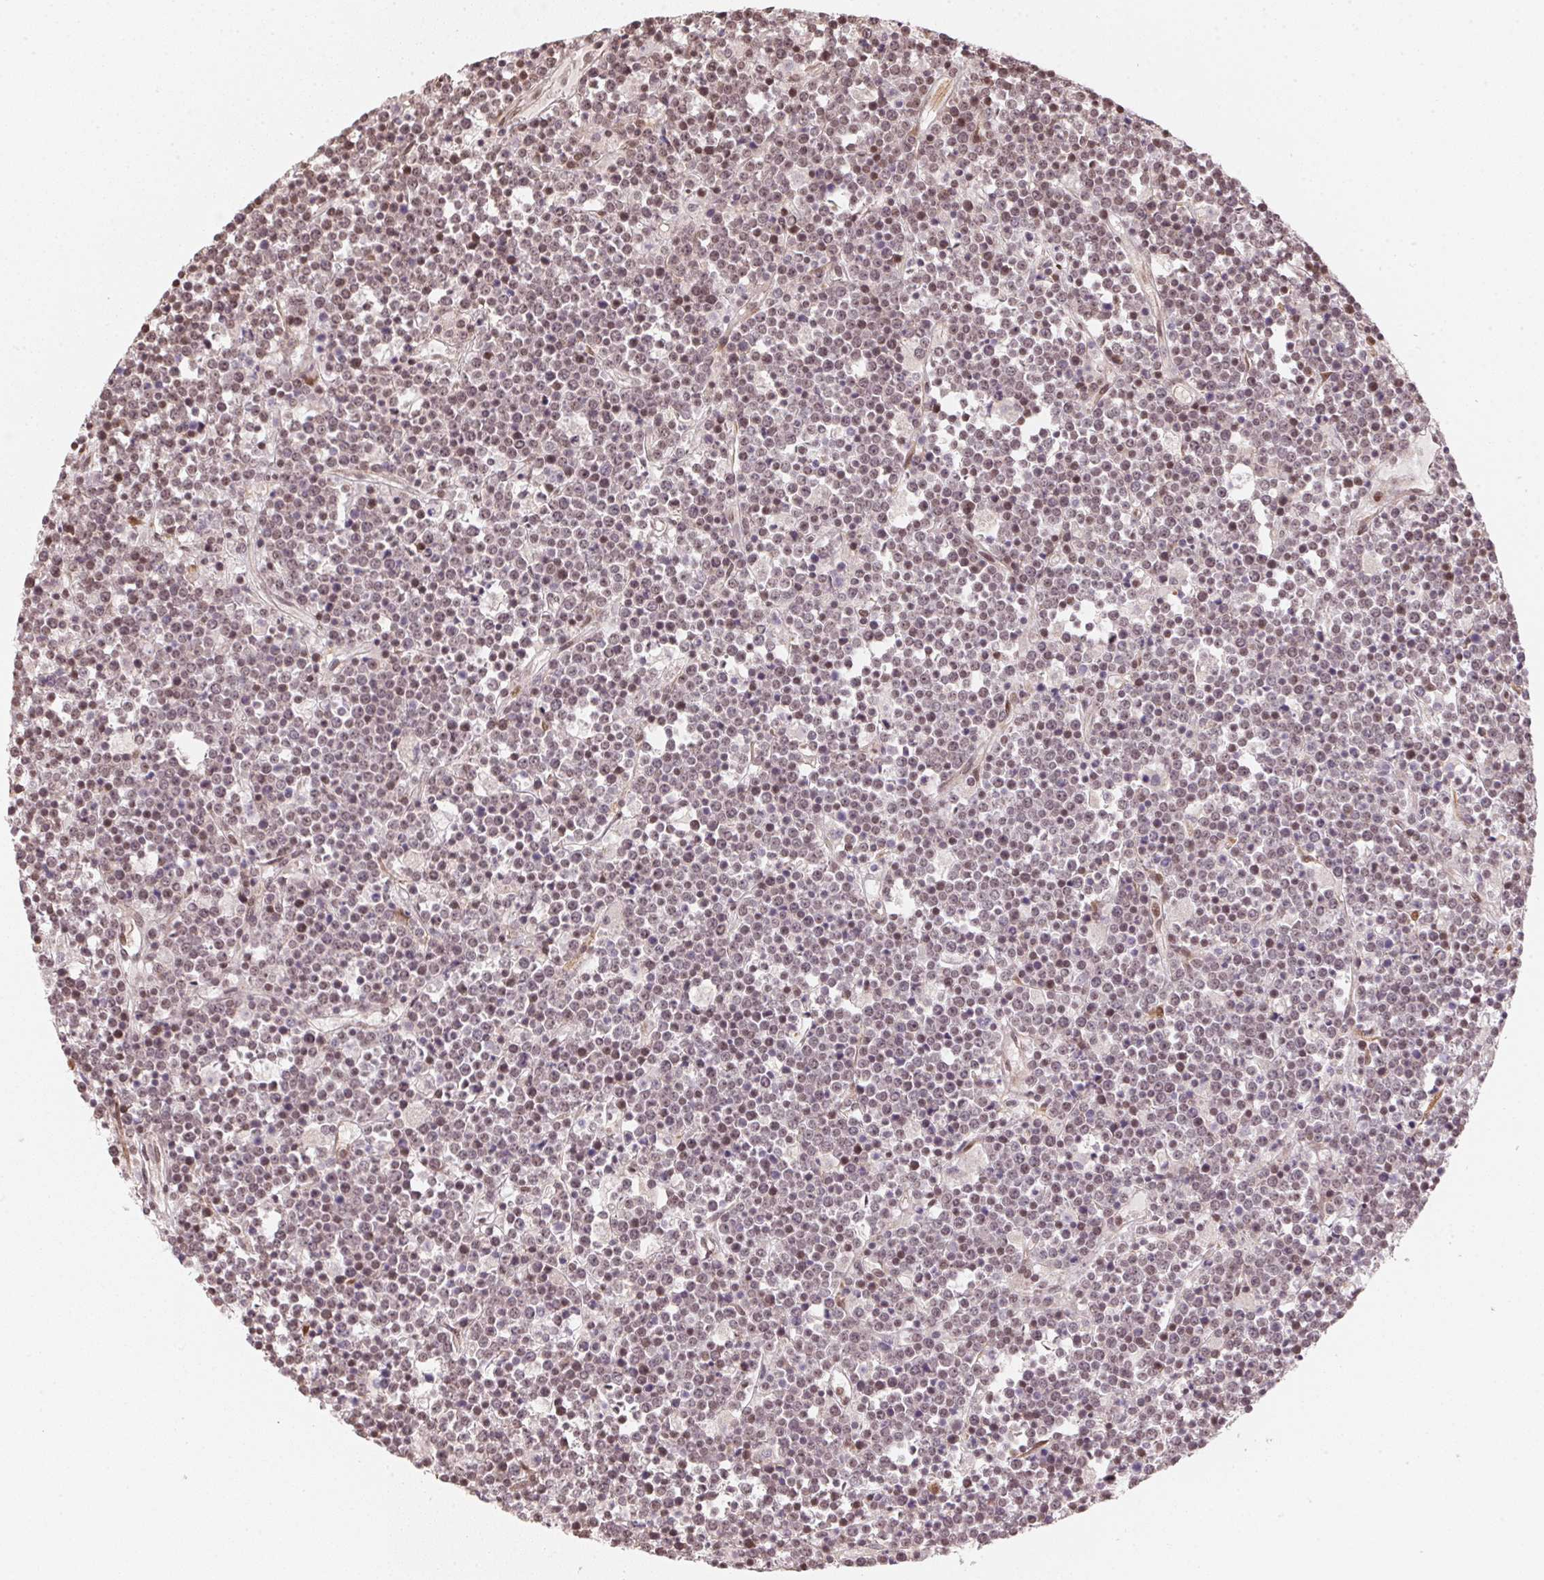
{"staining": {"intensity": "weak", "quantity": "25%-75%", "location": "nuclear"}, "tissue": "lymphoma", "cell_type": "Tumor cells", "image_type": "cancer", "snomed": [{"axis": "morphology", "description": "Malignant lymphoma, non-Hodgkin's type, High grade"}, {"axis": "topography", "description": "Ovary"}], "caption": "A histopathology image of human high-grade malignant lymphoma, non-Hodgkin's type stained for a protein shows weak nuclear brown staining in tumor cells. The staining was performed using DAB, with brown indicating positive protein expression. Nuclei are stained blue with hematoxylin.", "gene": "KAT6A", "patient": {"sex": "female", "age": 56}}